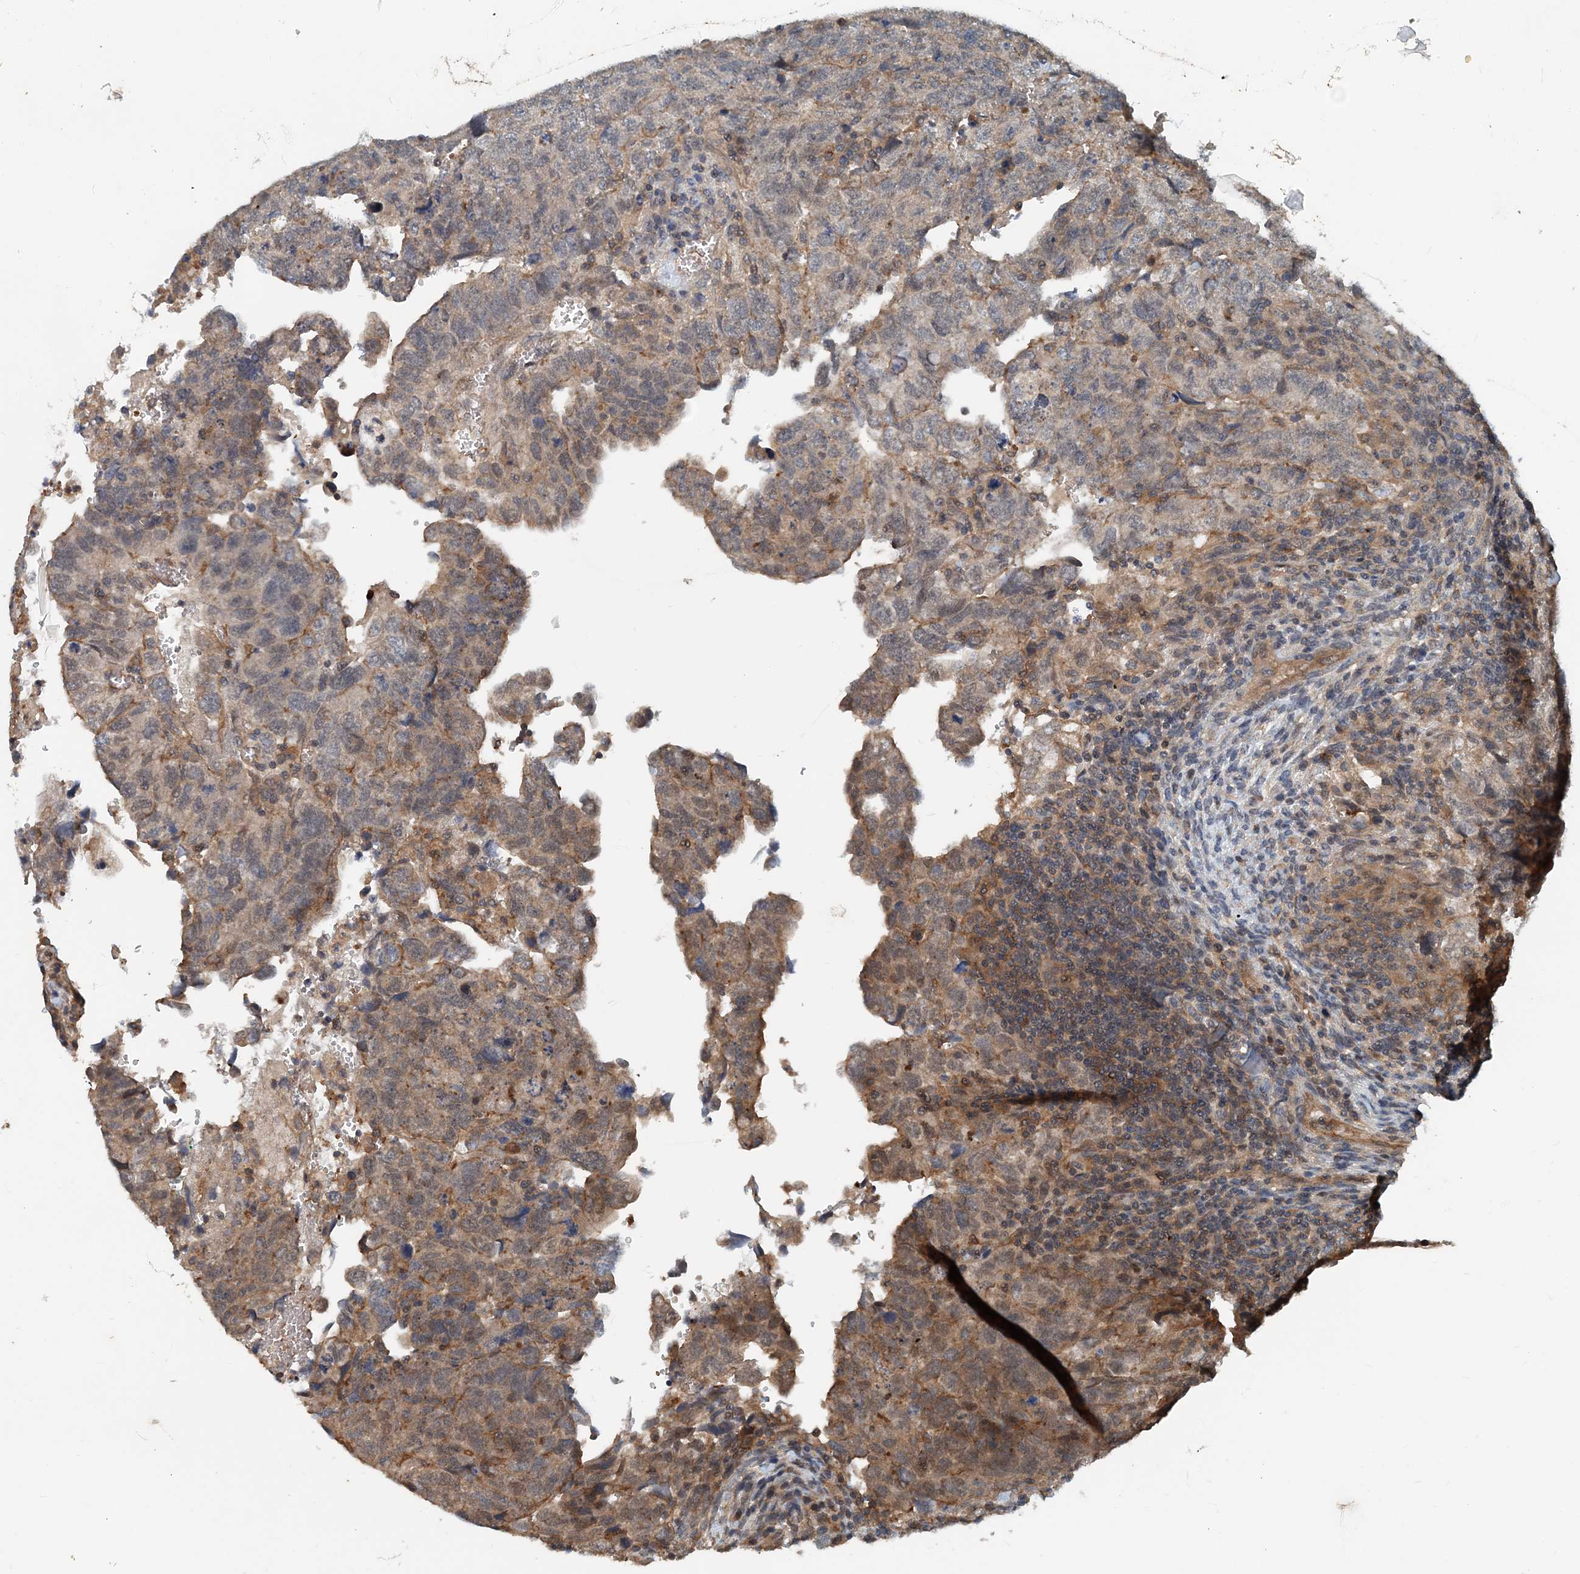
{"staining": {"intensity": "moderate", "quantity": "<25%", "location": "cytoplasmic/membranous"}, "tissue": "testis cancer", "cell_type": "Tumor cells", "image_type": "cancer", "snomed": [{"axis": "morphology", "description": "Carcinoma, Embryonal, NOS"}, {"axis": "topography", "description": "Testis"}], "caption": "Immunohistochemical staining of human testis embryonal carcinoma reveals low levels of moderate cytoplasmic/membranous protein positivity in about <25% of tumor cells. Using DAB (3,3'-diaminobenzidine) (brown) and hematoxylin (blue) stains, captured at high magnification using brightfield microscopy.", "gene": "SMPD3", "patient": {"sex": "male", "age": 36}}